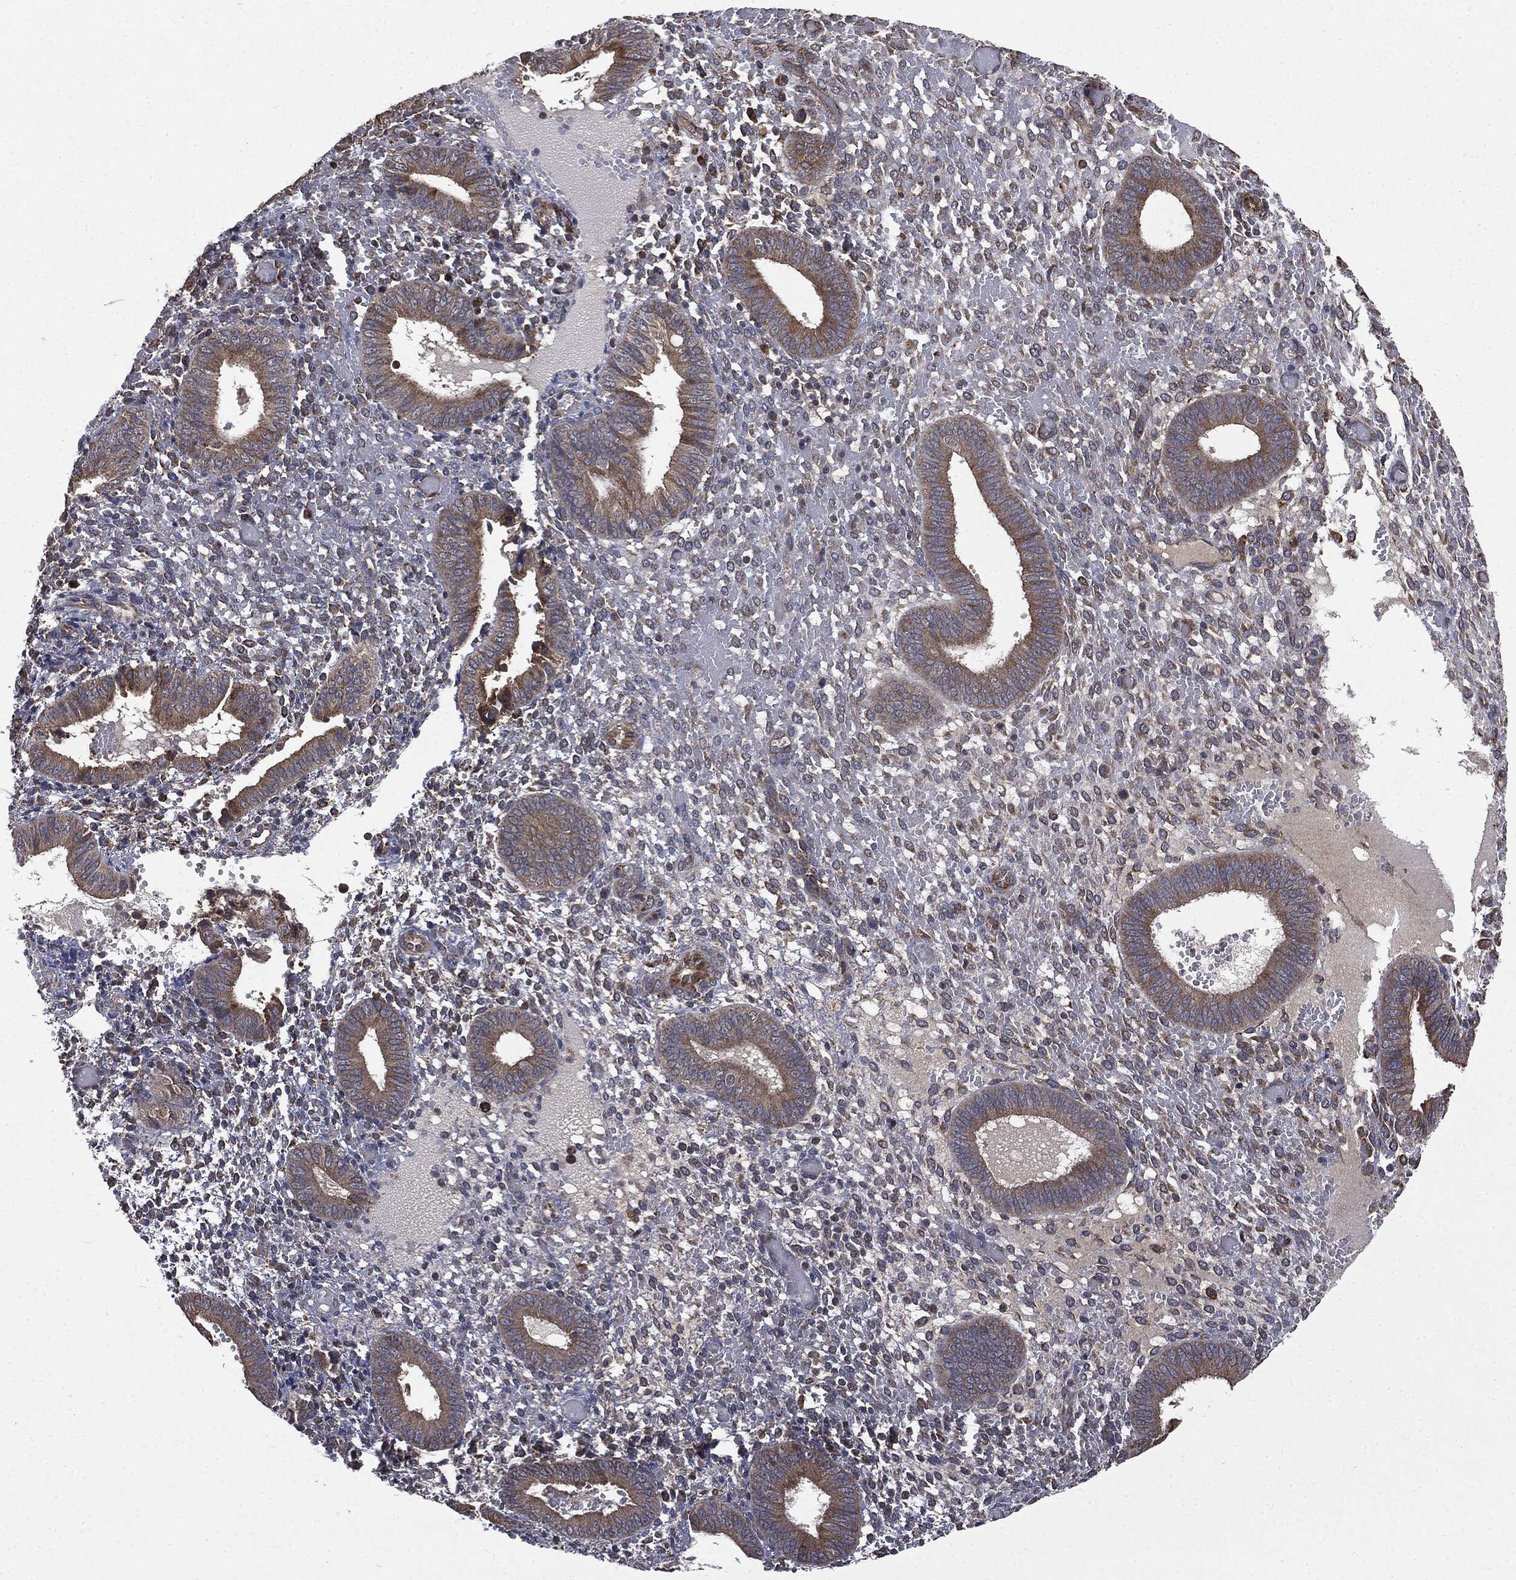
{"staining": {"intensity": "negative", "quantity": "none", "location": "none"}, "tissue": "endometrium", "cell_type": "Cells in endometrial stroma", "image_type": "normal", "snomed": [{"axis": "morphology", "description": "Normal tissue, NOS"}, {"axis": "topography", "description": "Endometrium"}], "caption": "Immunohistochemistry (IHC) histopathology image of benign endometrium: endometrium stained with DAB (3,3'-diaminobenzidine) exhibits no significant protein expression in cells in endometrial stroma.", "gene": "PLOD3", "patient": {"sex": "female", "age": 42}}